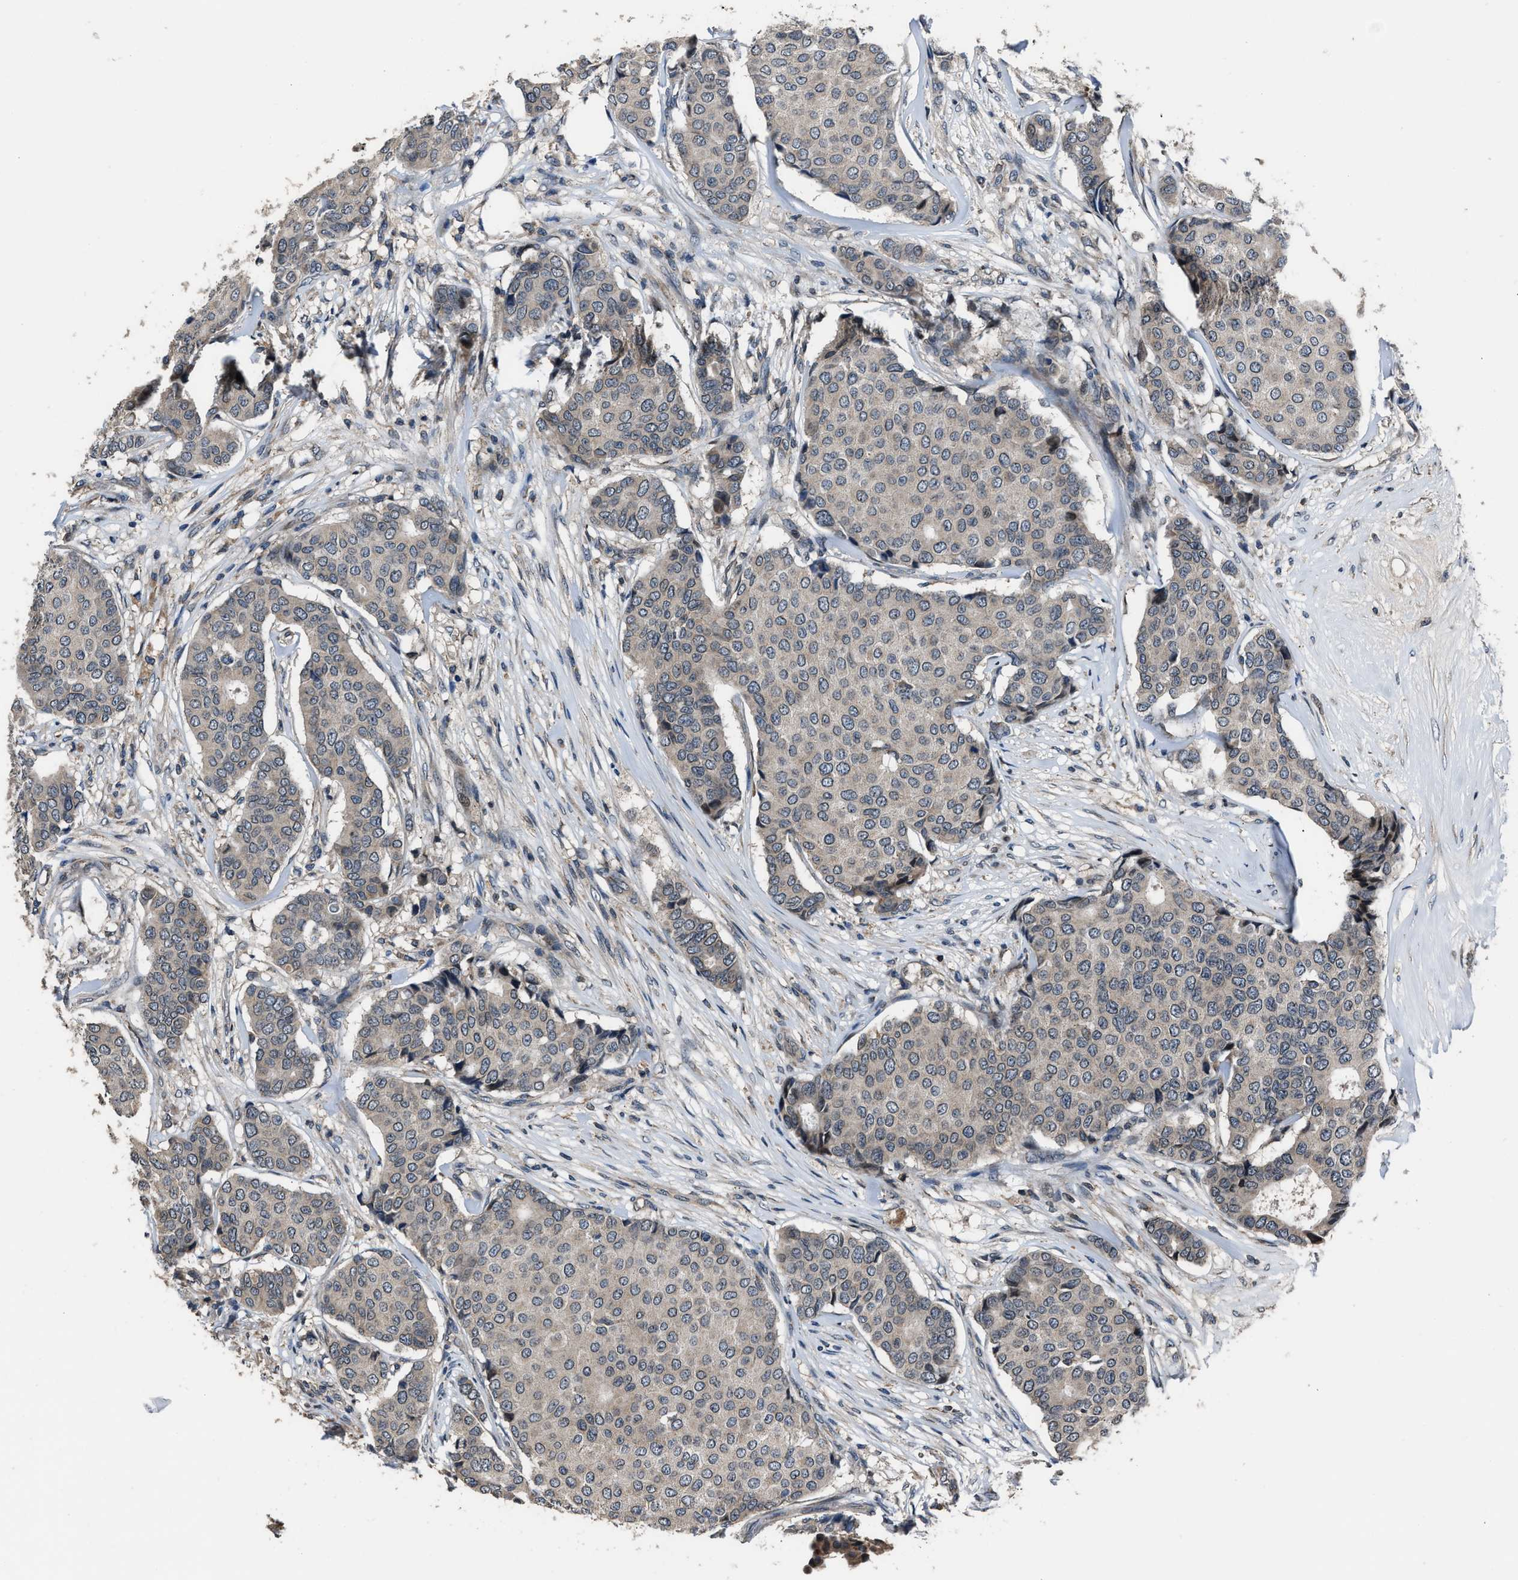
{"staining": {"intensity": "negative", "quantity": "none", "location": "none"}, "tissue": "breast cancer", "cell_type": "Tumor cells", "image_type": "cancer", "snomed": [{"axis": "morphology", "description": "Duct carcinoma"}, {"axis": "topography", "description": "Breast"}], "caption": "DAB immunohistochemical staining of breast cancer displays no significant expression in tumor cells.", "gene": "TNRC18", "patient": {"sex": "female", "age": 75}}